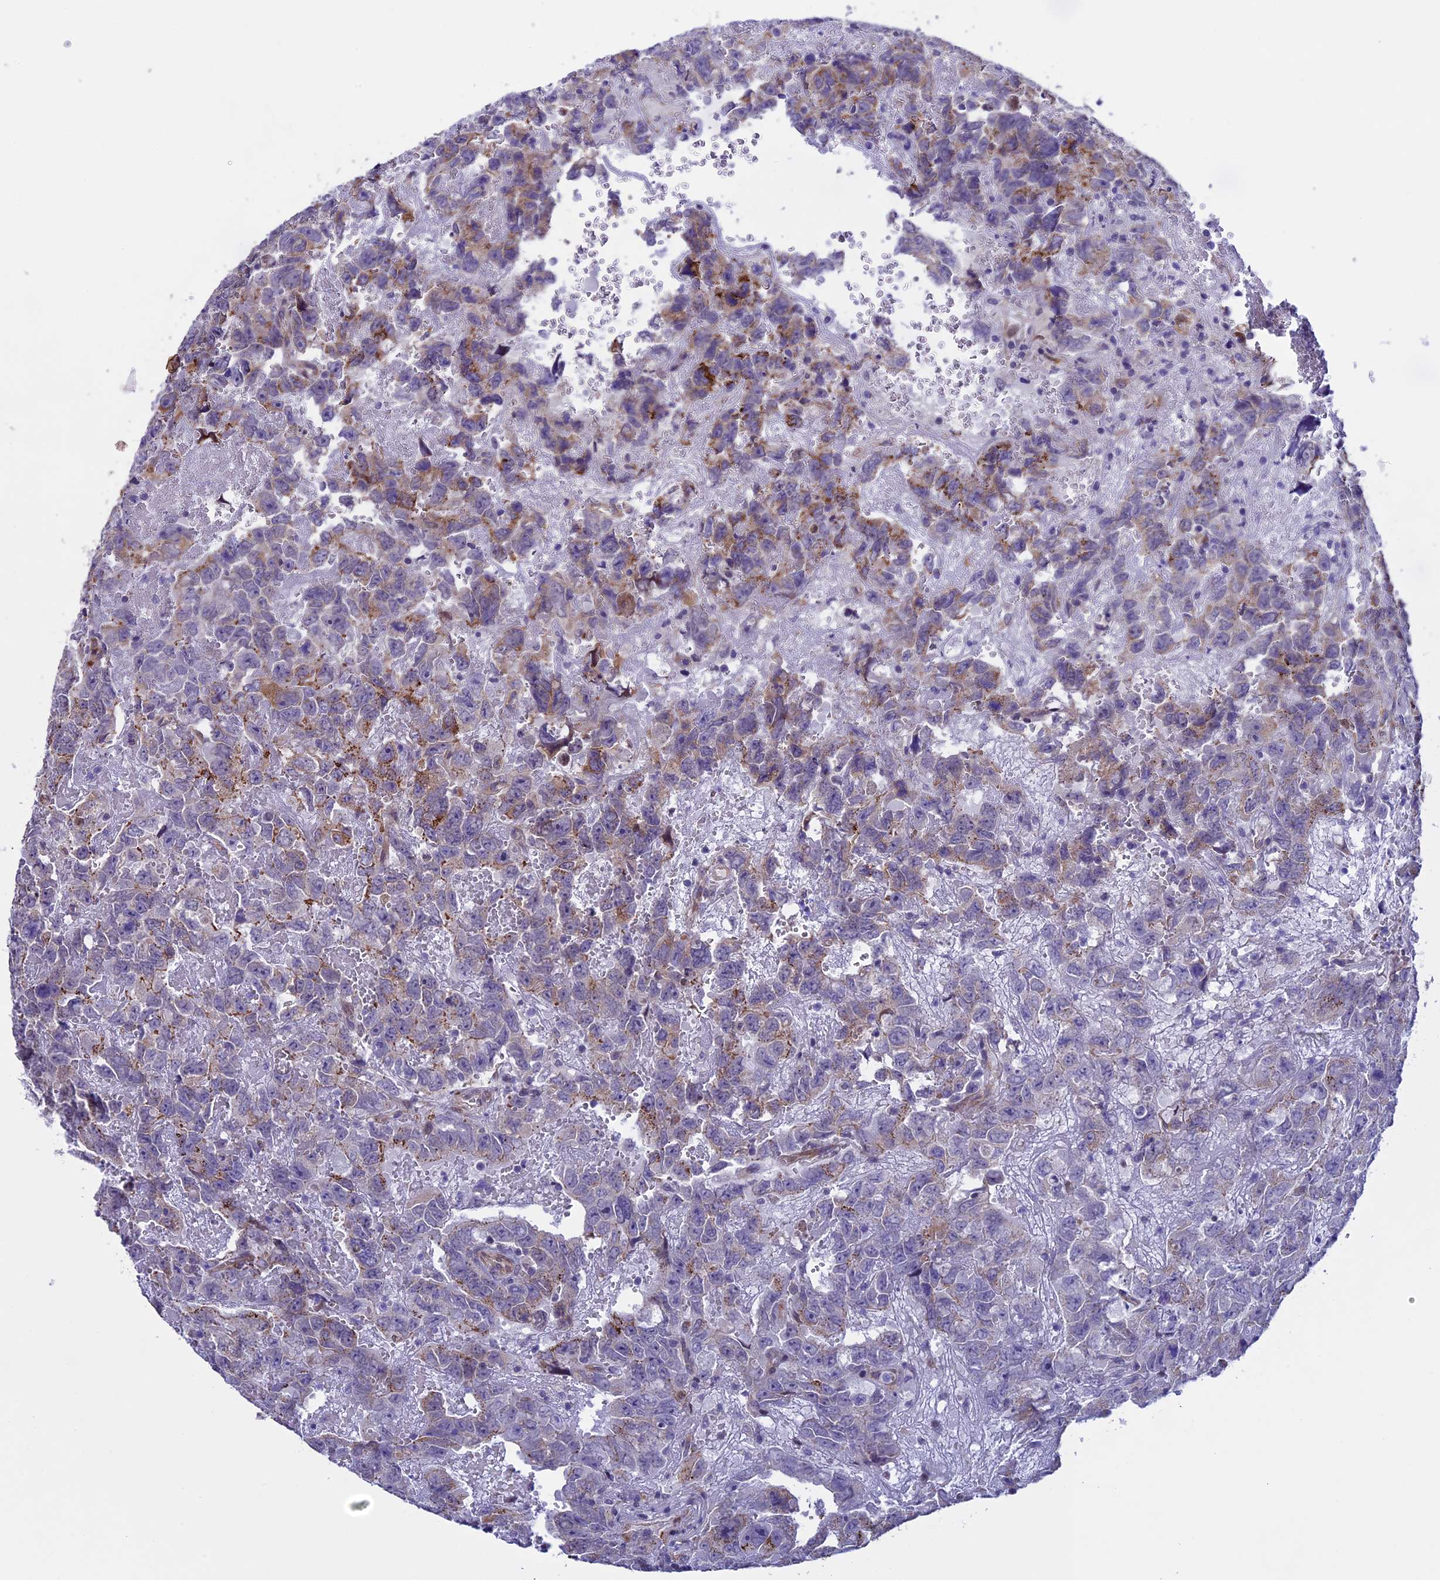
{"staining": {"intensity": "moderate", "quantity": "25%-75%", "location": "cytoplasmic/membranous"}, "tissue": "testis cancer", "cell_type": "Tumor cells", "image_type": "cancer", "snomed": [{"axis": "morphology", "description": "Carcinoma, Embryonal, NOS"}, {"axis": "topography", "description": "Testis"}], "caption": "This photomicrograph exhibits immunohistochemistry staining of human embryonal carcinoma (testis), with medium moderate cytoplasmic/membranous staining in about 25%-75% of tumor cells.", "gene": "TMEM171", "patient": {"sex": "male", "age": 45}}